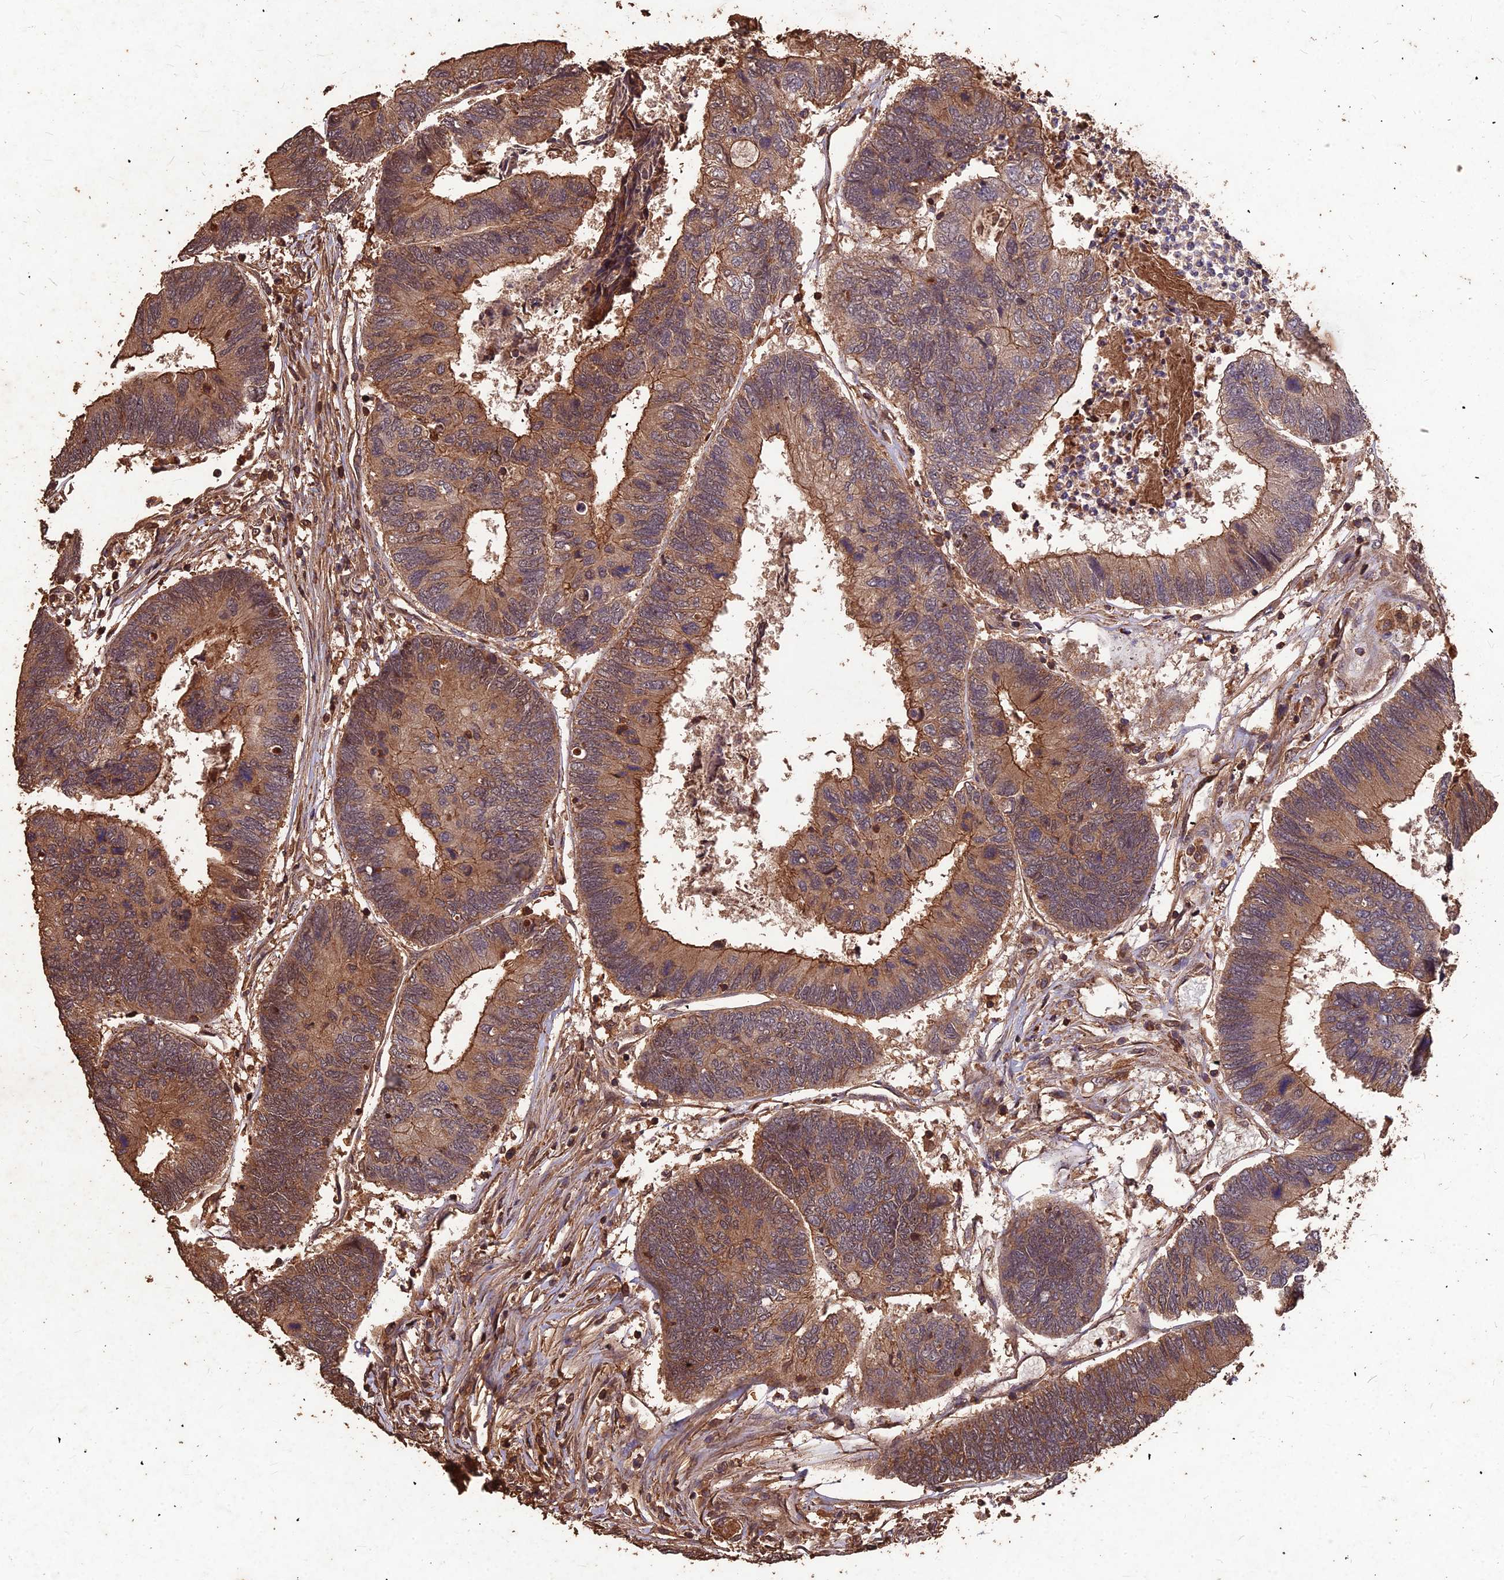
{"staining": {"intensity": "moderate", "quantity": ">75%", "location": "cytoplasmic/membranous"}, "tissue": "colorectal cancer", "cell_type": "Tumor cells", "image_type": "cancer", "snomed": [{"axis": "morphology", "description": "Adenocarcinoma, NOS"}, {"axis": "topography", "description": "Colon"}], "caption": "Tumor cells demonstrate moderate cytoplasmic/membranous expression in approximately >75% of cells in adenocarcinoma (colorectal).", "gene": "SYMPK", "patient": {"sex": "female", "age": 67}}